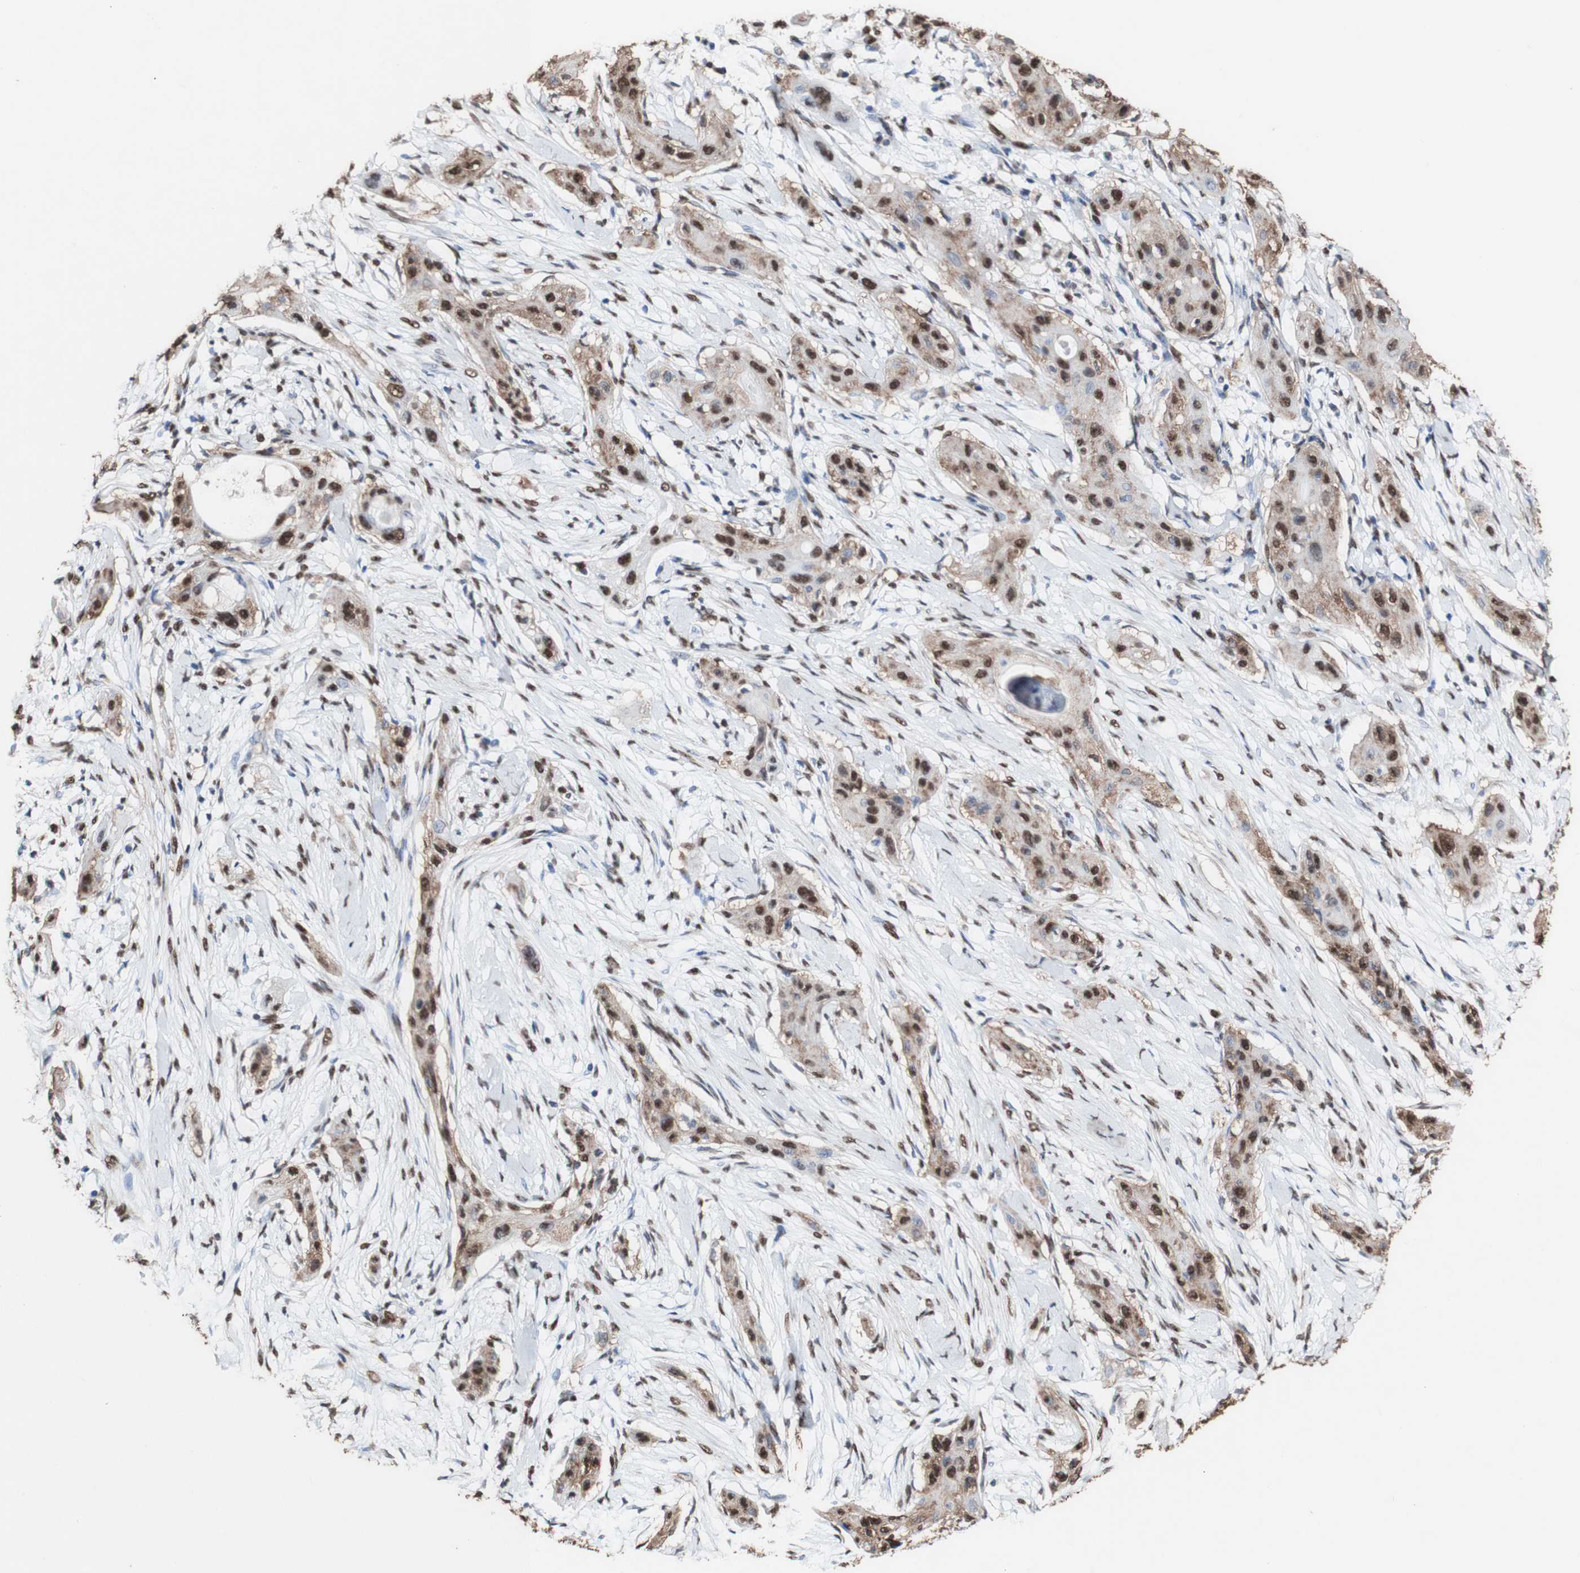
{"staining": {"intensity": "strong", "quantity": ">75%", "location": "cytoplasmic/membranous,nuclear"}, "tissue": "lung cancer", "cell_type": "Tumor cells", "image_type": "cancer", "snomed": [{"axis": "morphology", "description": "Squamous cell carcinoma, NOS"}, {"axis": "topography", "description": "Lung"}], "caption": "Protein expression analysis of lung cancer reveals strong cytoplasmic/membranous and nuclear positivity in approximately >75% of tumor cells.", "gene": "PIDD1", "patient": {"sex": "female", "age": 47}}